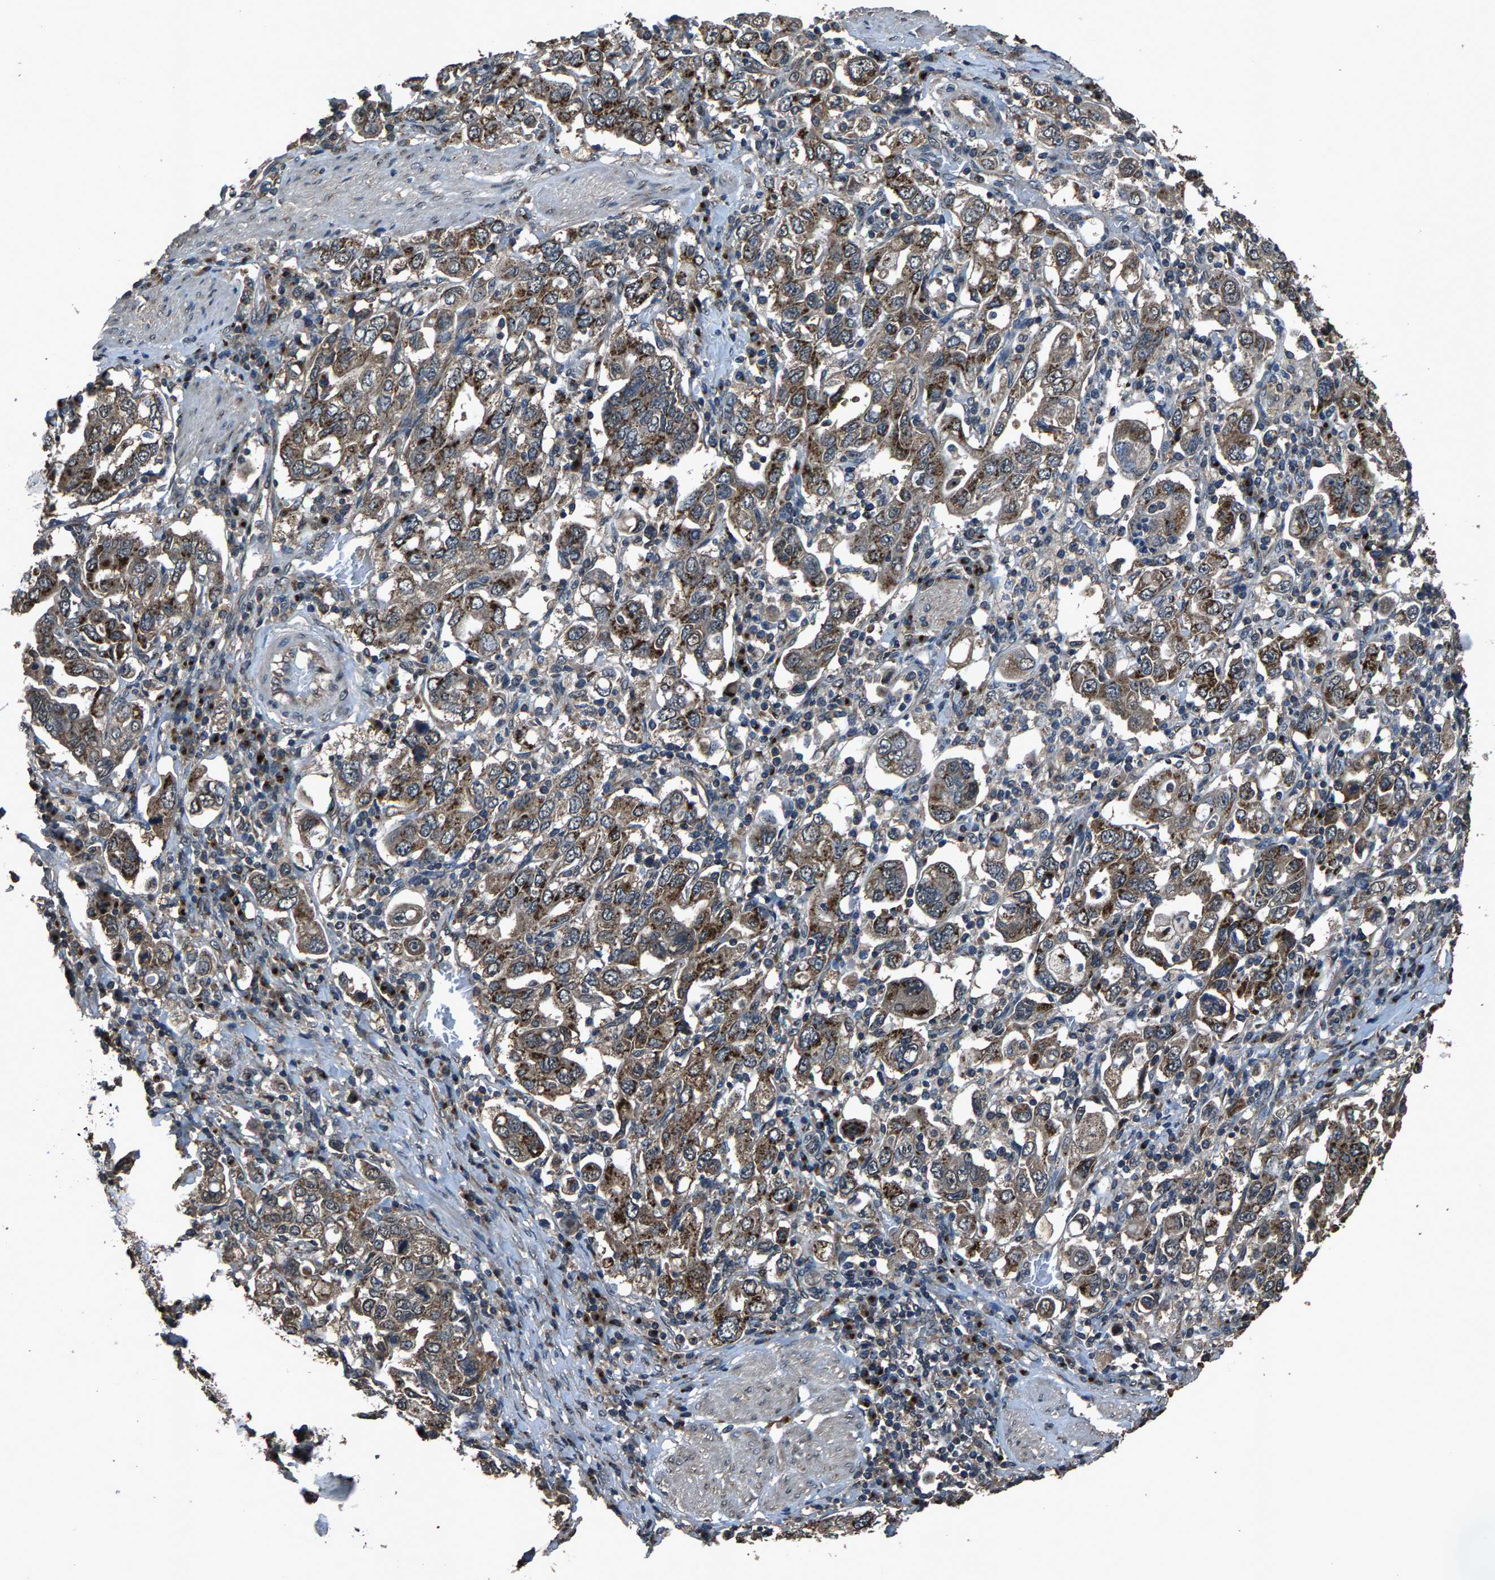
{"staining": {"intensity": "strong", "quantity": "25%-75%", "location": "cytoplasmic/membranous"}, "tissue": "stomach cancer", "cell_type": "Tumor cells", "image_type": "cancer", "snomed": [{"axis": "morphology", "description": "Adenocarcinoma, NOS"}, {"axis": "topography", "description": "Stomach, upper"}], "caption": "Strong cytoplasmic/membranous staining is present in about 25%-75% of tumor cells in stomach cancer (adenocarcinoma).", "gene": "SLC38A10", "patient": {"sex": "male", "age": 62}}